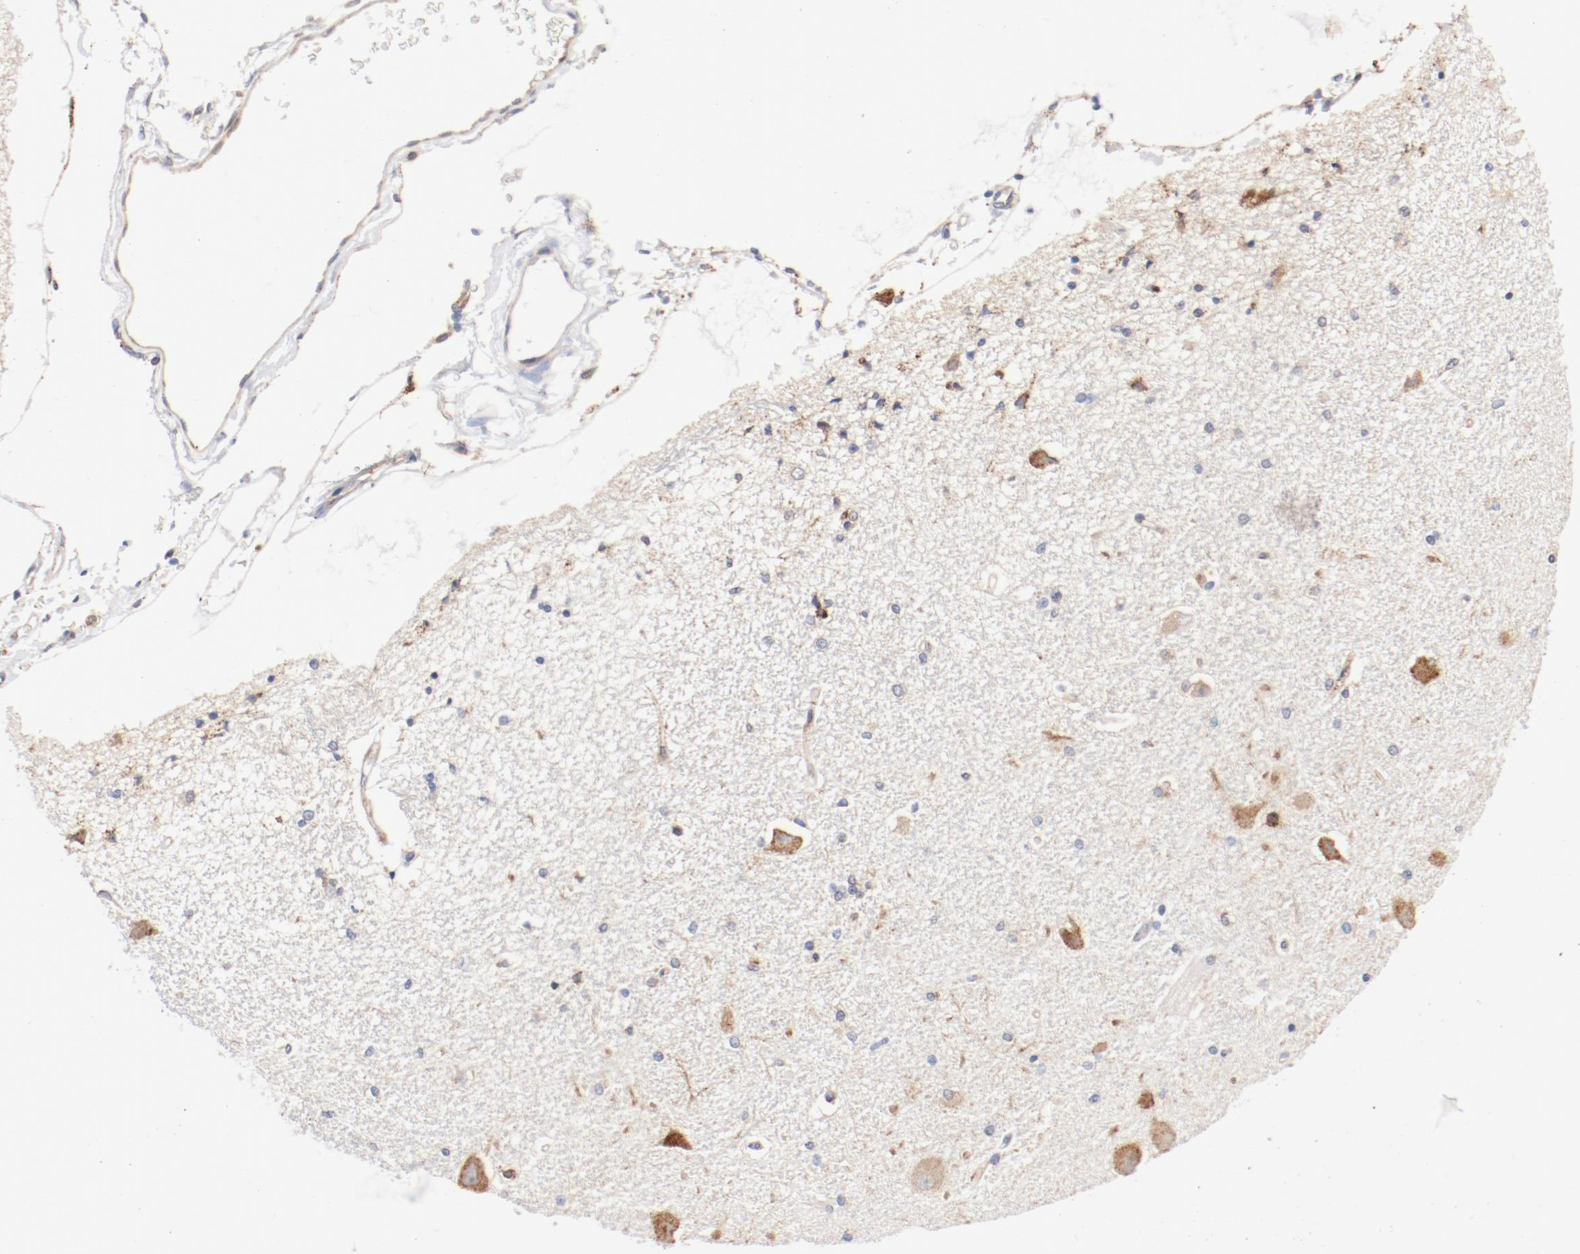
{"staining": {"intensity": "moderate", "quantity": "<25%", "location": "cytoplasmic/membranous"}, "tissue": "hippocampus", "cell_type": "Glial cells", "image_type": "normal", "snomed": [{"axis": "morphology", "description": "Normal tissue, NOS"}, {"axis": "topography", "description": "Hippocampus"}], "caption": "Unremarkable hippocampus demonstrates moderate cytoplasmic/membranous expression in about <25% of glial cells, visualized by immunohistochemistry. (DAB (3,3'-diaminobenzidine) = brown stain, brightfield microscopy at high magnification).", "gene": "PDPK1", "patient": {"sex": "female", "age": 54}}